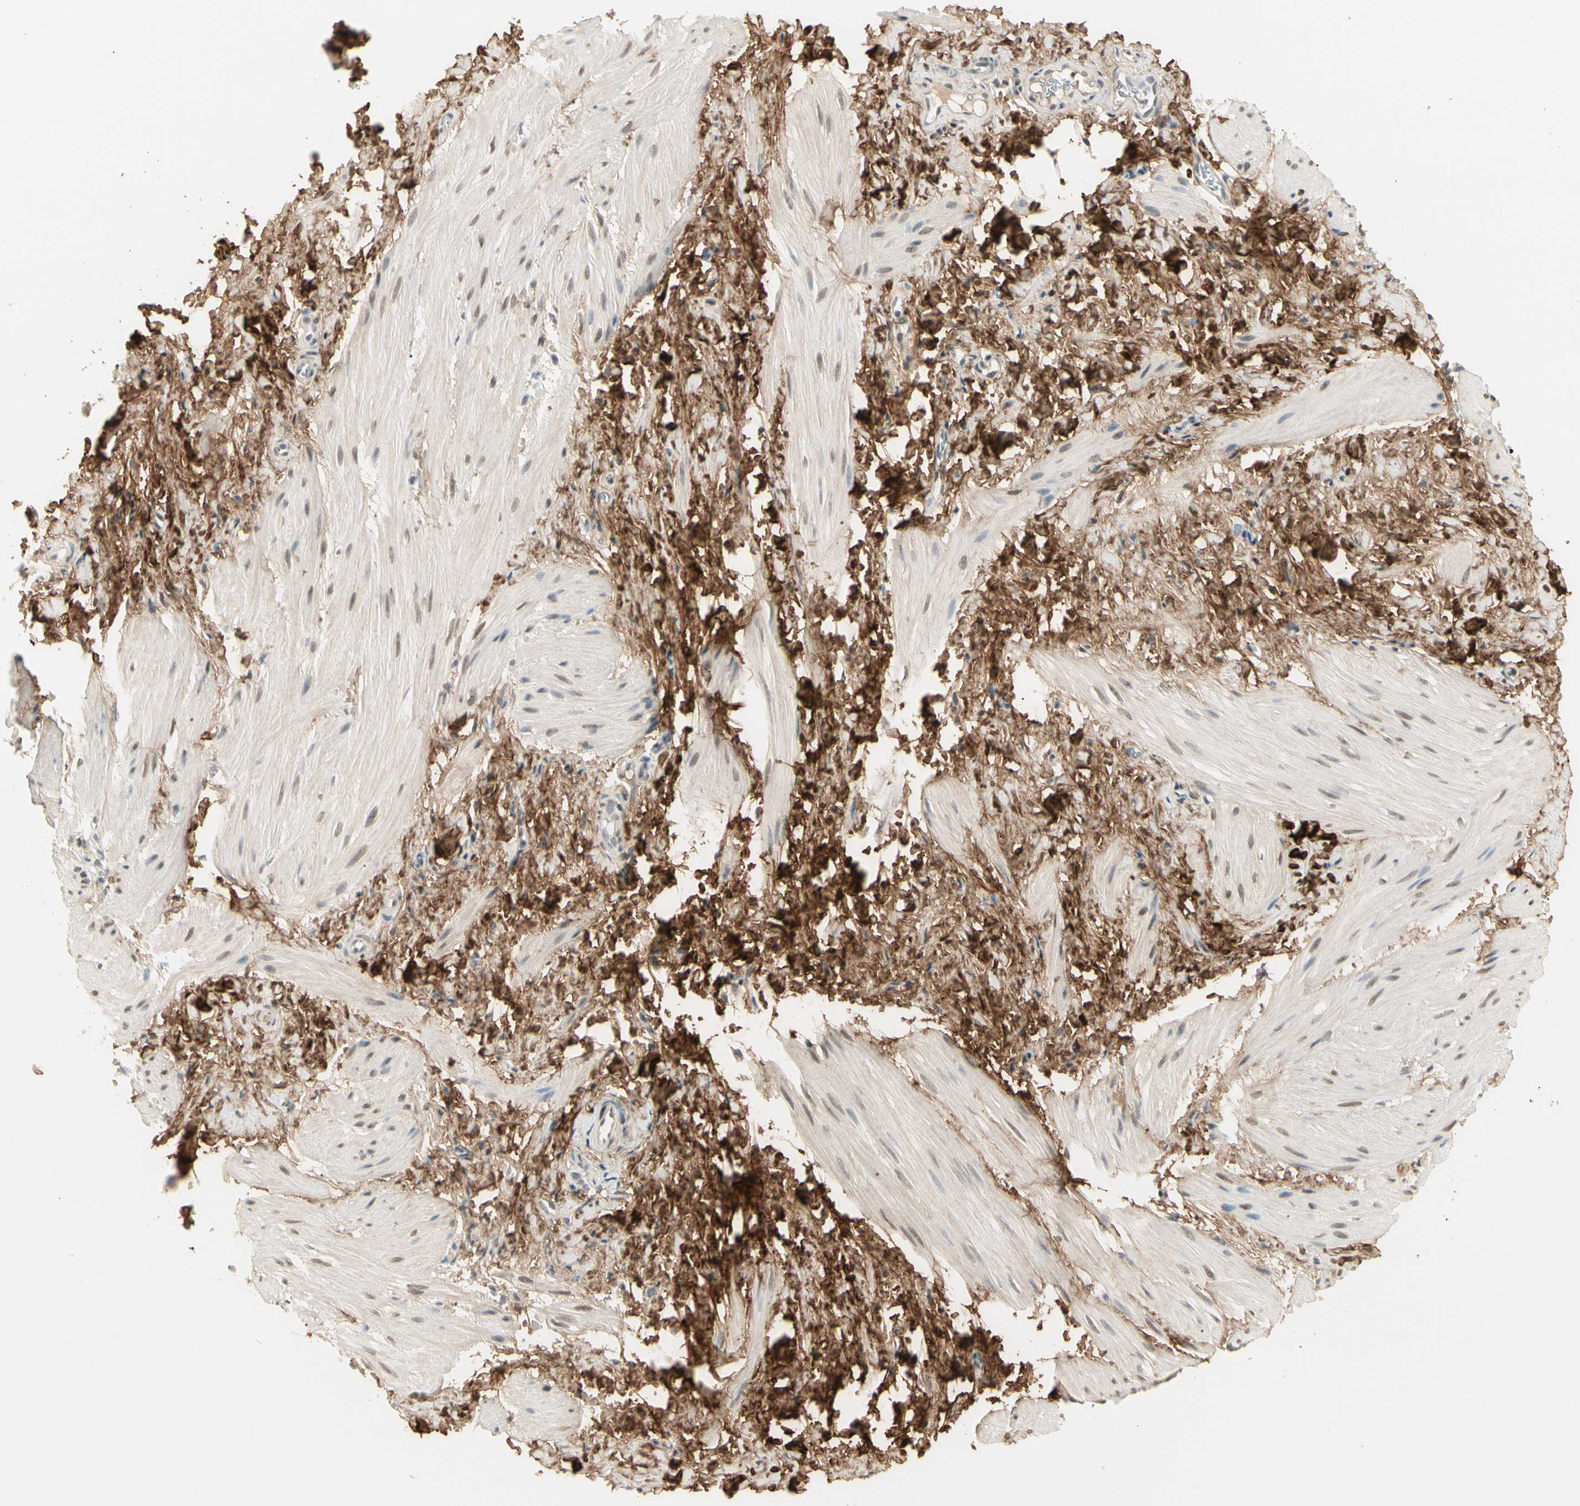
{"staining": {"intensity": "weak", "quantity": ">75%", "location": "cytoplasmic/membranous"}, "tissue": "smooth muscle", "cell_type": "Smooth muscle cells", "image_type": "normal", "snomed": [{"axis": "morphology", "description": "Normal tissue, NOS"}, {"axis": "topography", "description": "Smooth muscle"}], "caption": "Immunohistochemistry (IHC) (DAB) staining of unremarkable human smooth muscle shows weak cytoplasmic/membranous protein positivity in about >75% of smooth muscle cells. The staining is performed using DAB brown chromogen to label protein expression. The nuclei are counter-stained blue using hematoxylin.", "gene": "ASPN", "patient": {"sex": "male", "age": 16}}